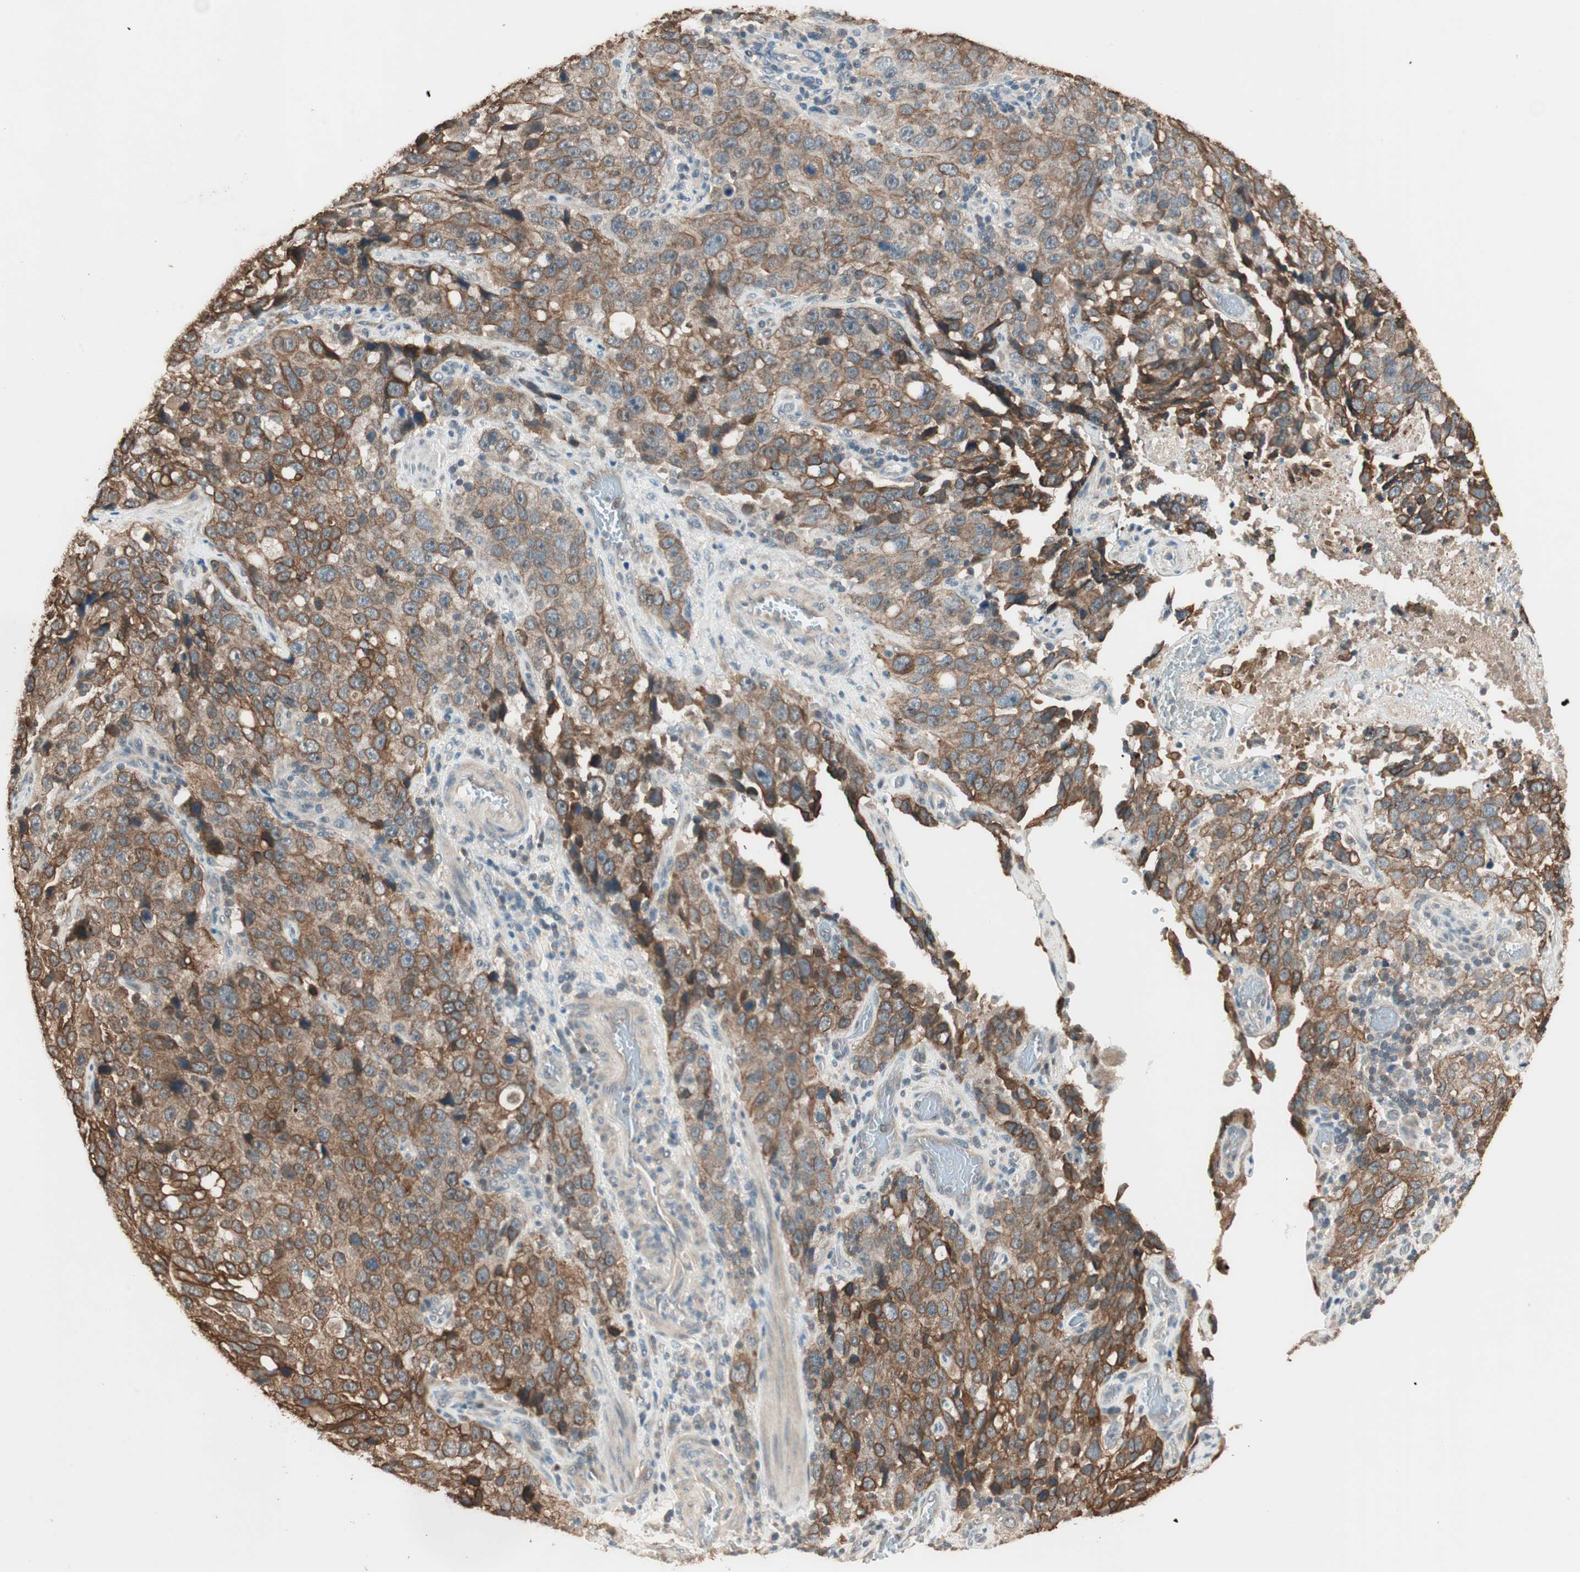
{"staining": {"intensity": "moderate", "quantity": ">75%", "location": "cytoplasmic/membranous"}, "tissue": "stomach cancer", "cell_type": "Tumor cells", "image_type": "cancer", "snomed": [{"axis": "morphology", "description": "Normal tissue, NOS"}, {"axis": "morphology", "description": "Adenocarcinoma, NOS"}, {"axis": "topography", "description": "Stomach"}], "caption": "Protein staining of stomach cancer (adenocarcinoma) tissue demonstrates moderate cytoplasmic/membranous expression in about >75% of tumor cells.", "gene": "TRIM21", "patient": {"sex": "male", "age": 48}}